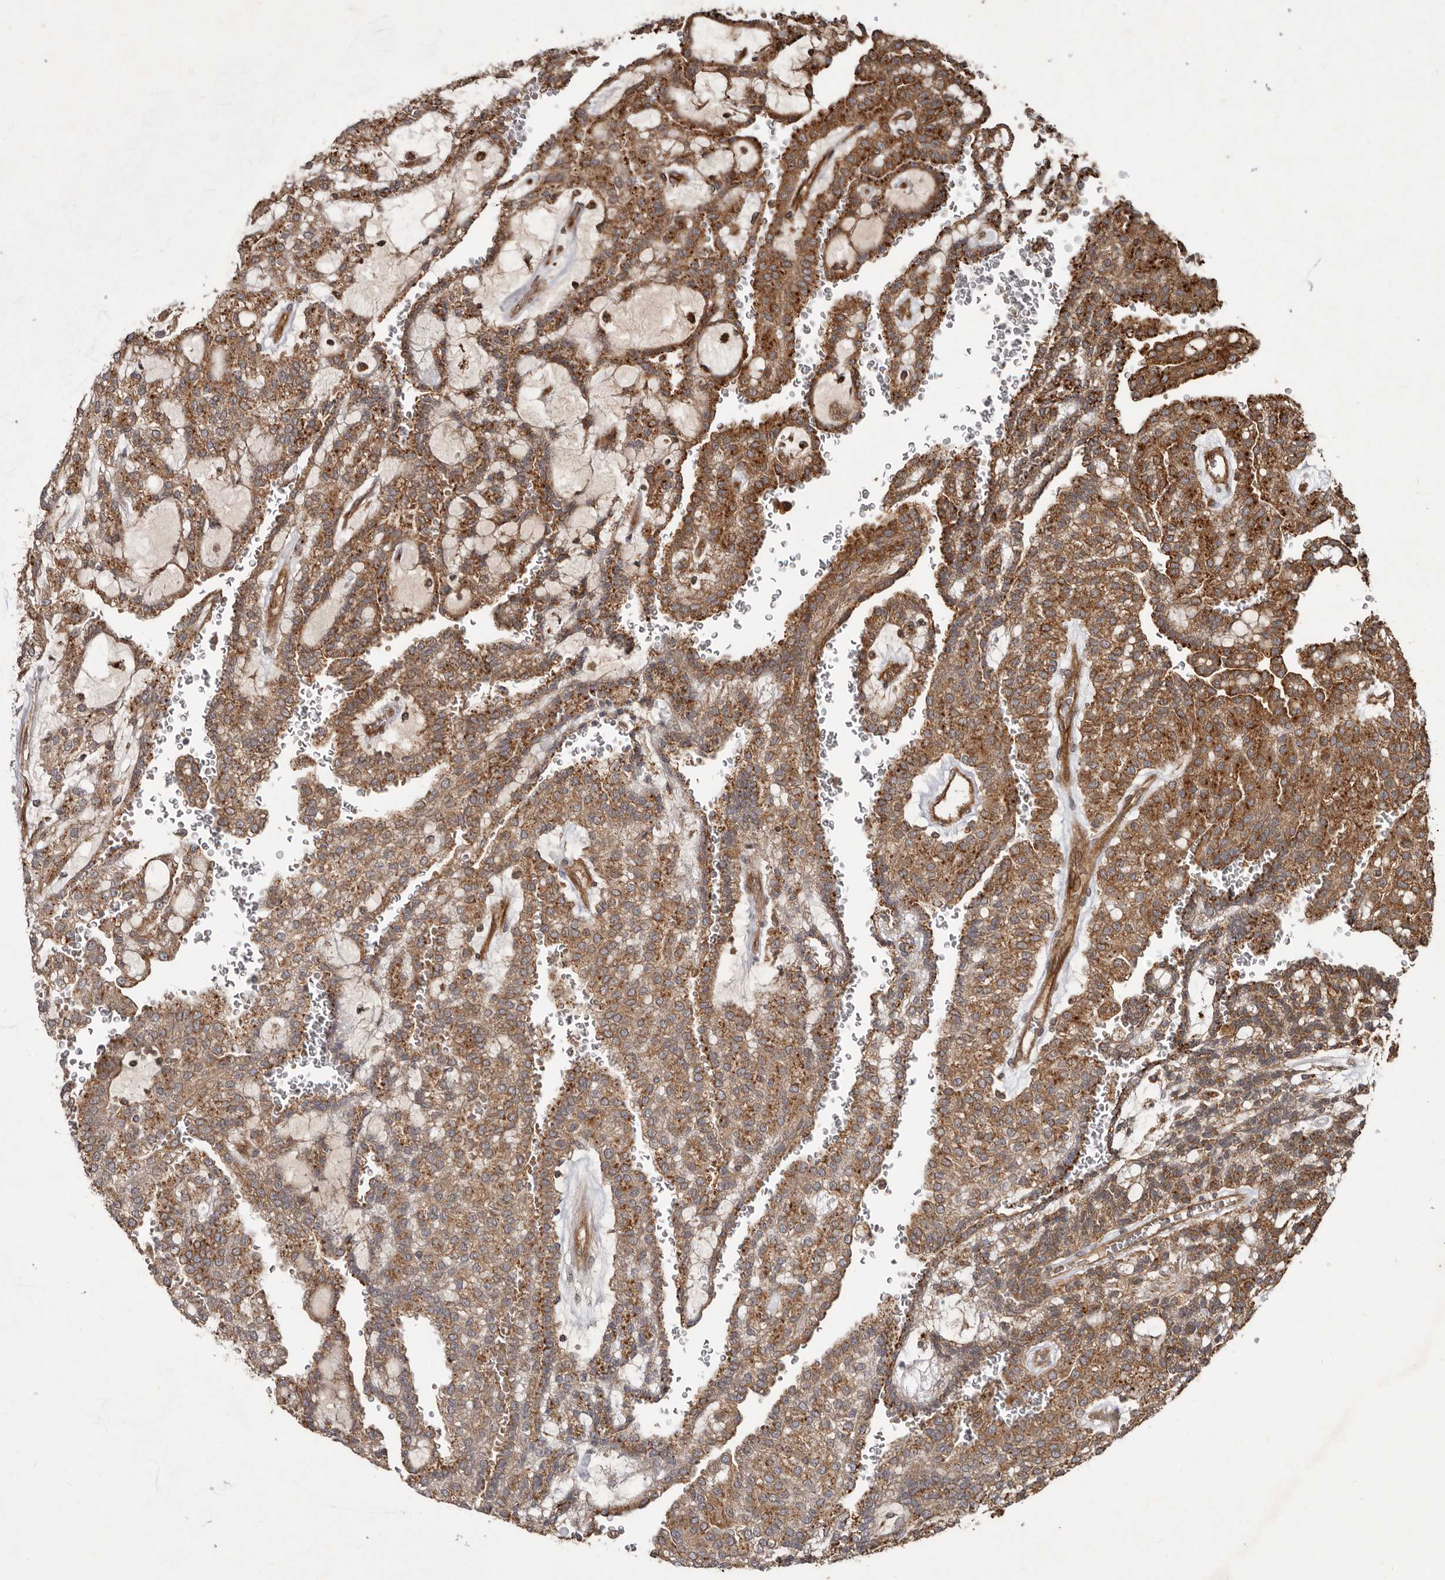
{"staining": {"intensity": "strong", "quantity": "25%-75%", "location": "cytoplasmic/membranous"}, "tissue": "renal cancer", "cell_type": "Tumor cells", "image_type": "cancer", "snomed": [{"axis": "morphology", "description": "Adenocarcinoma, NOS"}, {"axis": "topography", "description": "Kidney"}], "caption": "Immunohistochemical staining of human adenocarcinoma (renal) shows strong cytoplasmic/membranous protein positivity in about 25%-75% of tumor cells. Nuclei are stained in blue.", "gene": "STK36", "patient": {"sex": "male", "age": 63}}